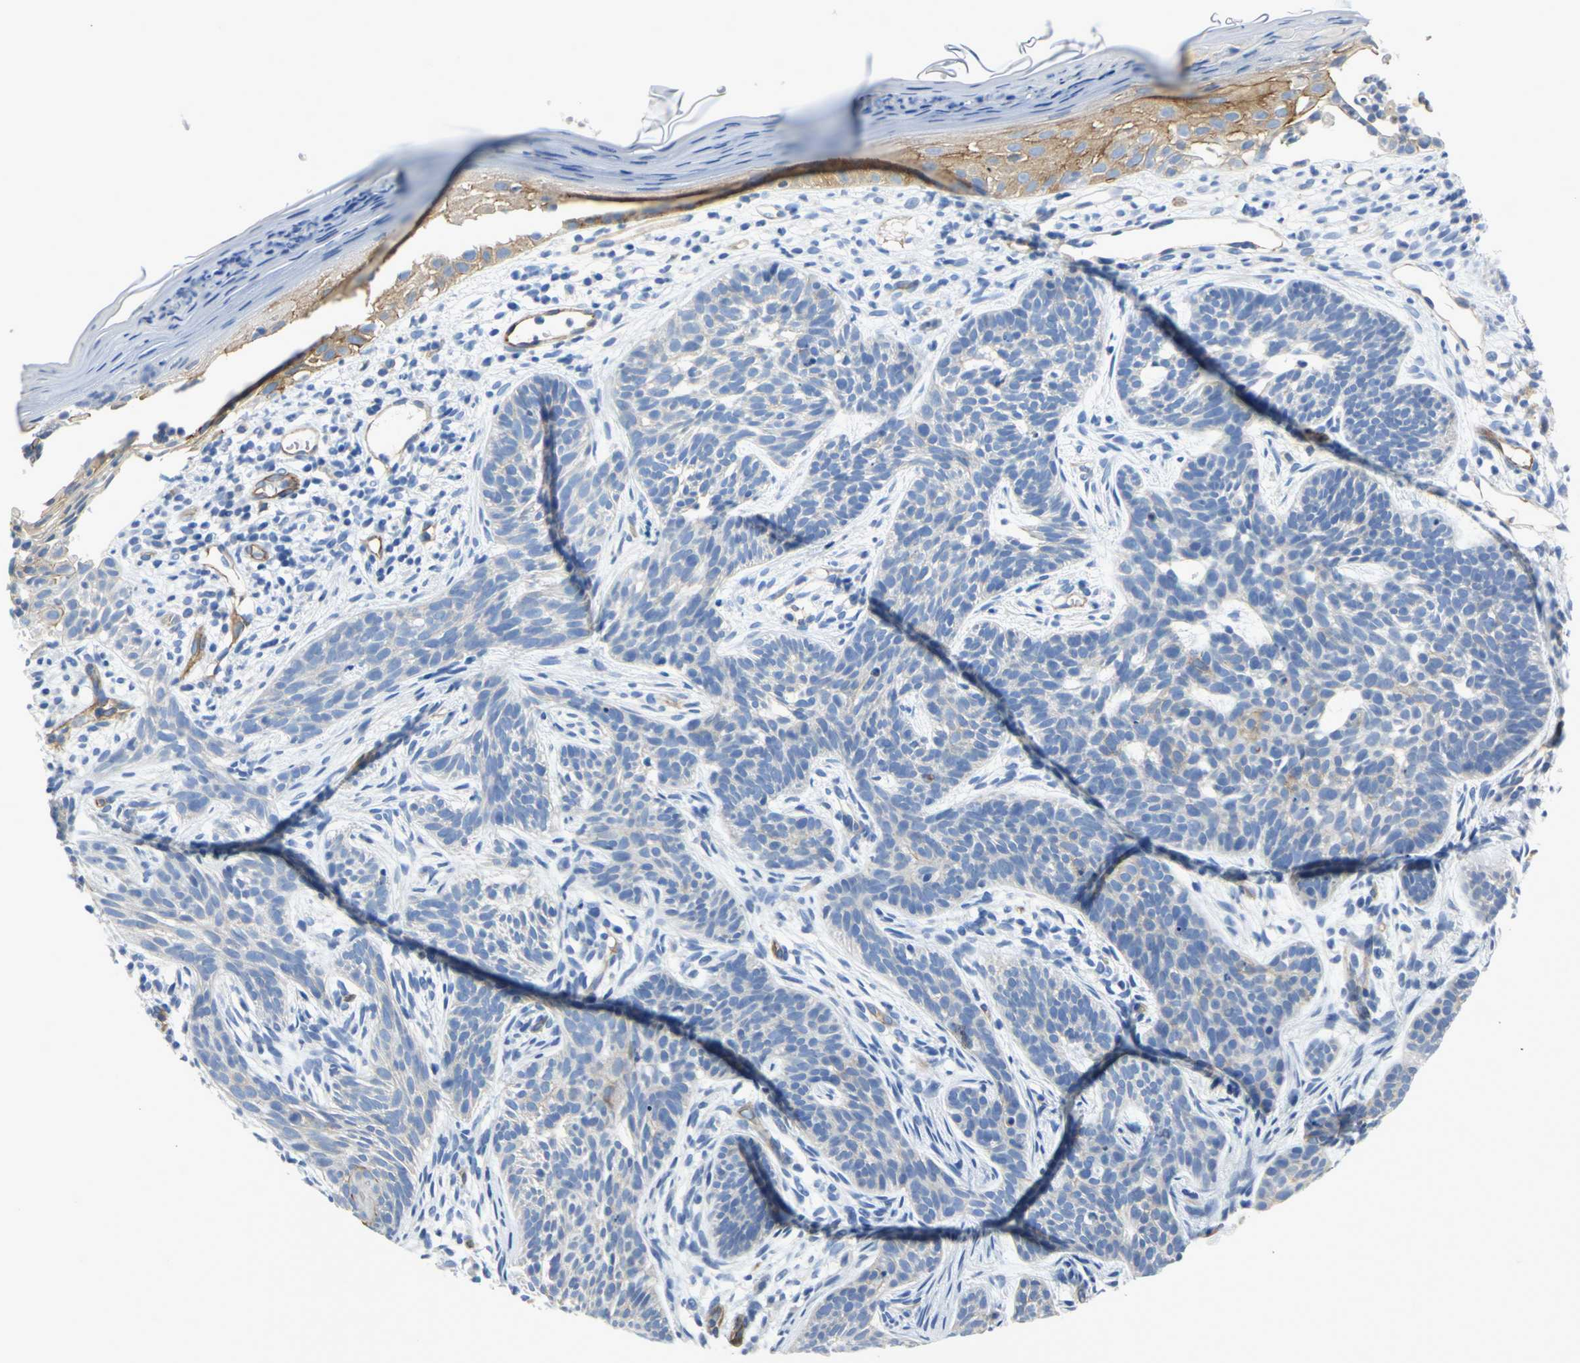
{"staining": {"intensity": "negative", "quantity": "none", "location": "none"}, "tissue": "skin cancer", "cell_type": "Tumor cells", "image_type": "cancer", "snomed": [{"axis": "morphology", "description": "Normal tissue, NOS"}, {"axis": "morphology", "description": "Basal cell carcinoma"}, {"axis": "topography", "description": "Skin"}], "caption": "This is an IHC photomicrograph of skin cancer (basal cell carcinoma). There is no expression in tumor cells.", "gene": "FLNB", "patient": {"sex": "female", "age": 69}}